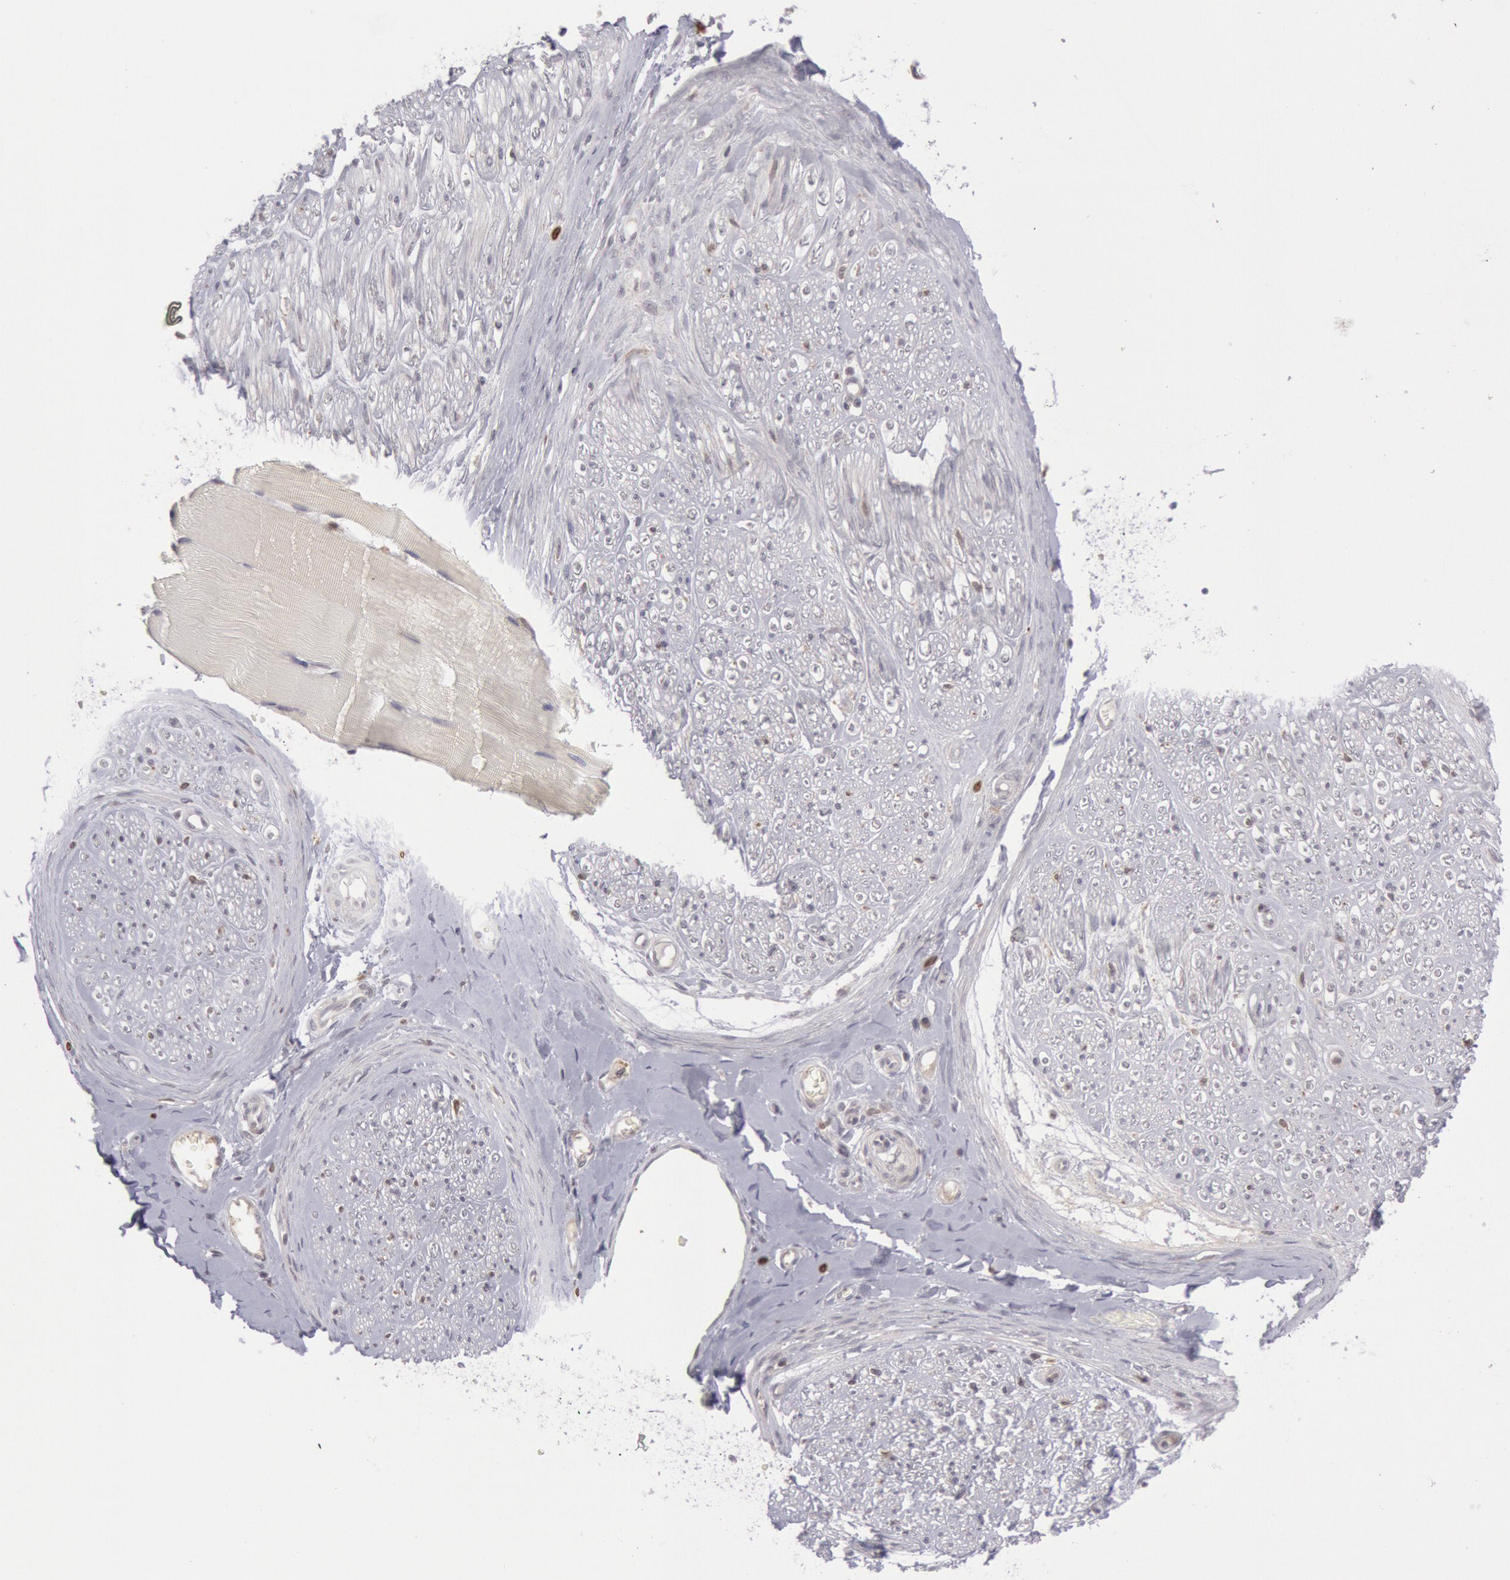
{"staining": {"intensity": "negative", "quantity": "none", "location": "none"}, "tissue": "adipose tissue", "cell_type": "Adipocytes", "image_type": "normal", "snomed": [{"axis": "morphology", "description": "Normal tissue, NOS"}, {"axis": "morphology", "description": "Squamous cell carcinoma, NOS"}, {"axis": "topography", "description": "Skin"}, {"axis": "topography", "description": "Peripheral nerve tissue"}], "caption": "Human adipose tissue stained for a protein using immunohistochemistry displays no expression in adipocytes.", "gene": "PTGS2", "patient": {"sex": "male", "age": 83}}